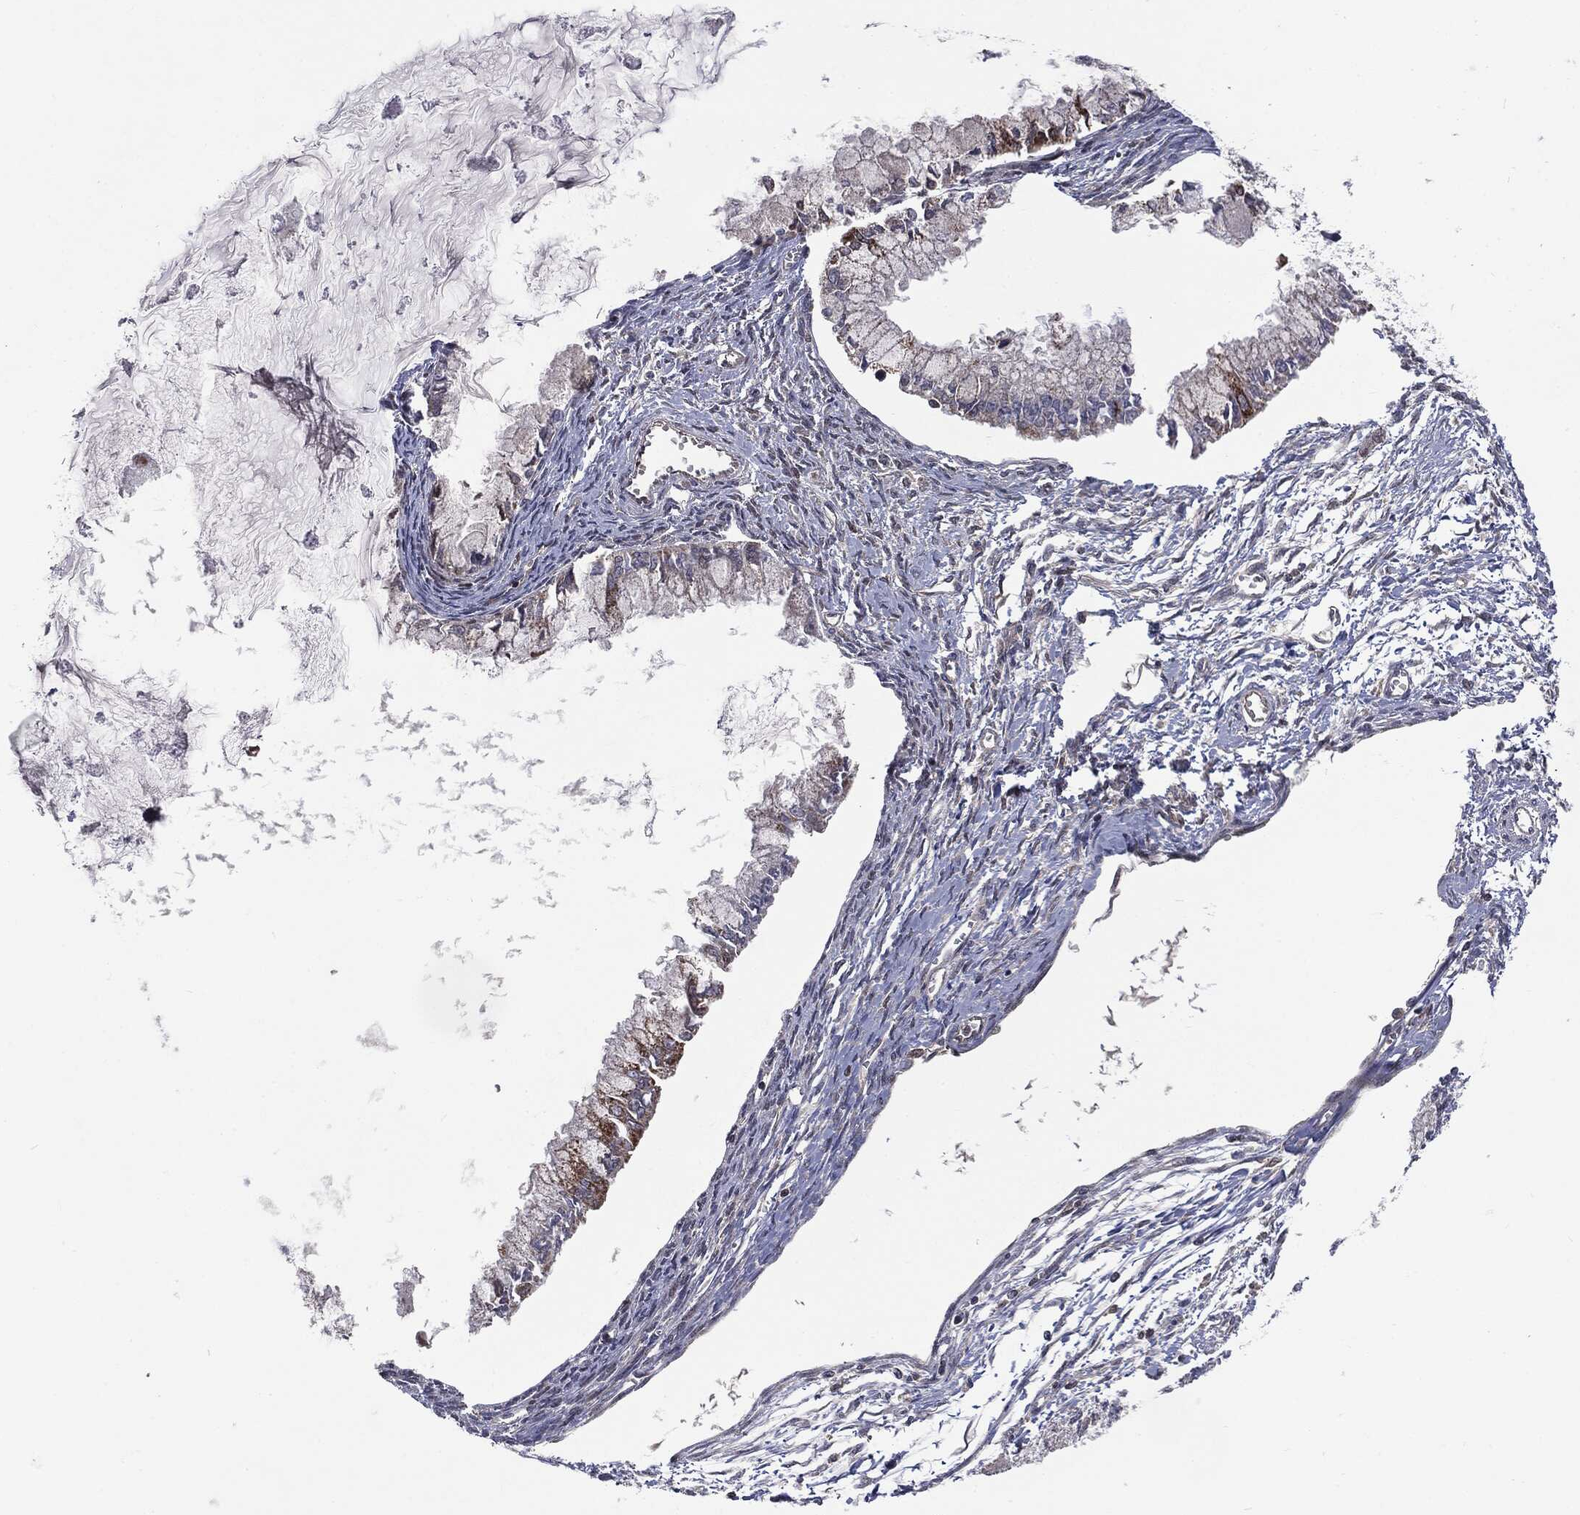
{"staining": {"intensity": "negative", "quantity": "none", "location": "none"}, "tissue": "ovarian cancer", "cell_type": "Tumor cells", "image_type": "cancer", "snomed": [{"axis": "morphology", "description": "Cystadenocarcinoma, mucinous, NOS"}, {"axis": "topography", "description": "Ovary"}], "caption": "DAB immunohistochemical staining of human ovarian mucinous cystadenocarcinoma reveals no significant positivity in tumor cells.", "gene": "PTPA", "patient": {"sex": "female", "age": 34}}